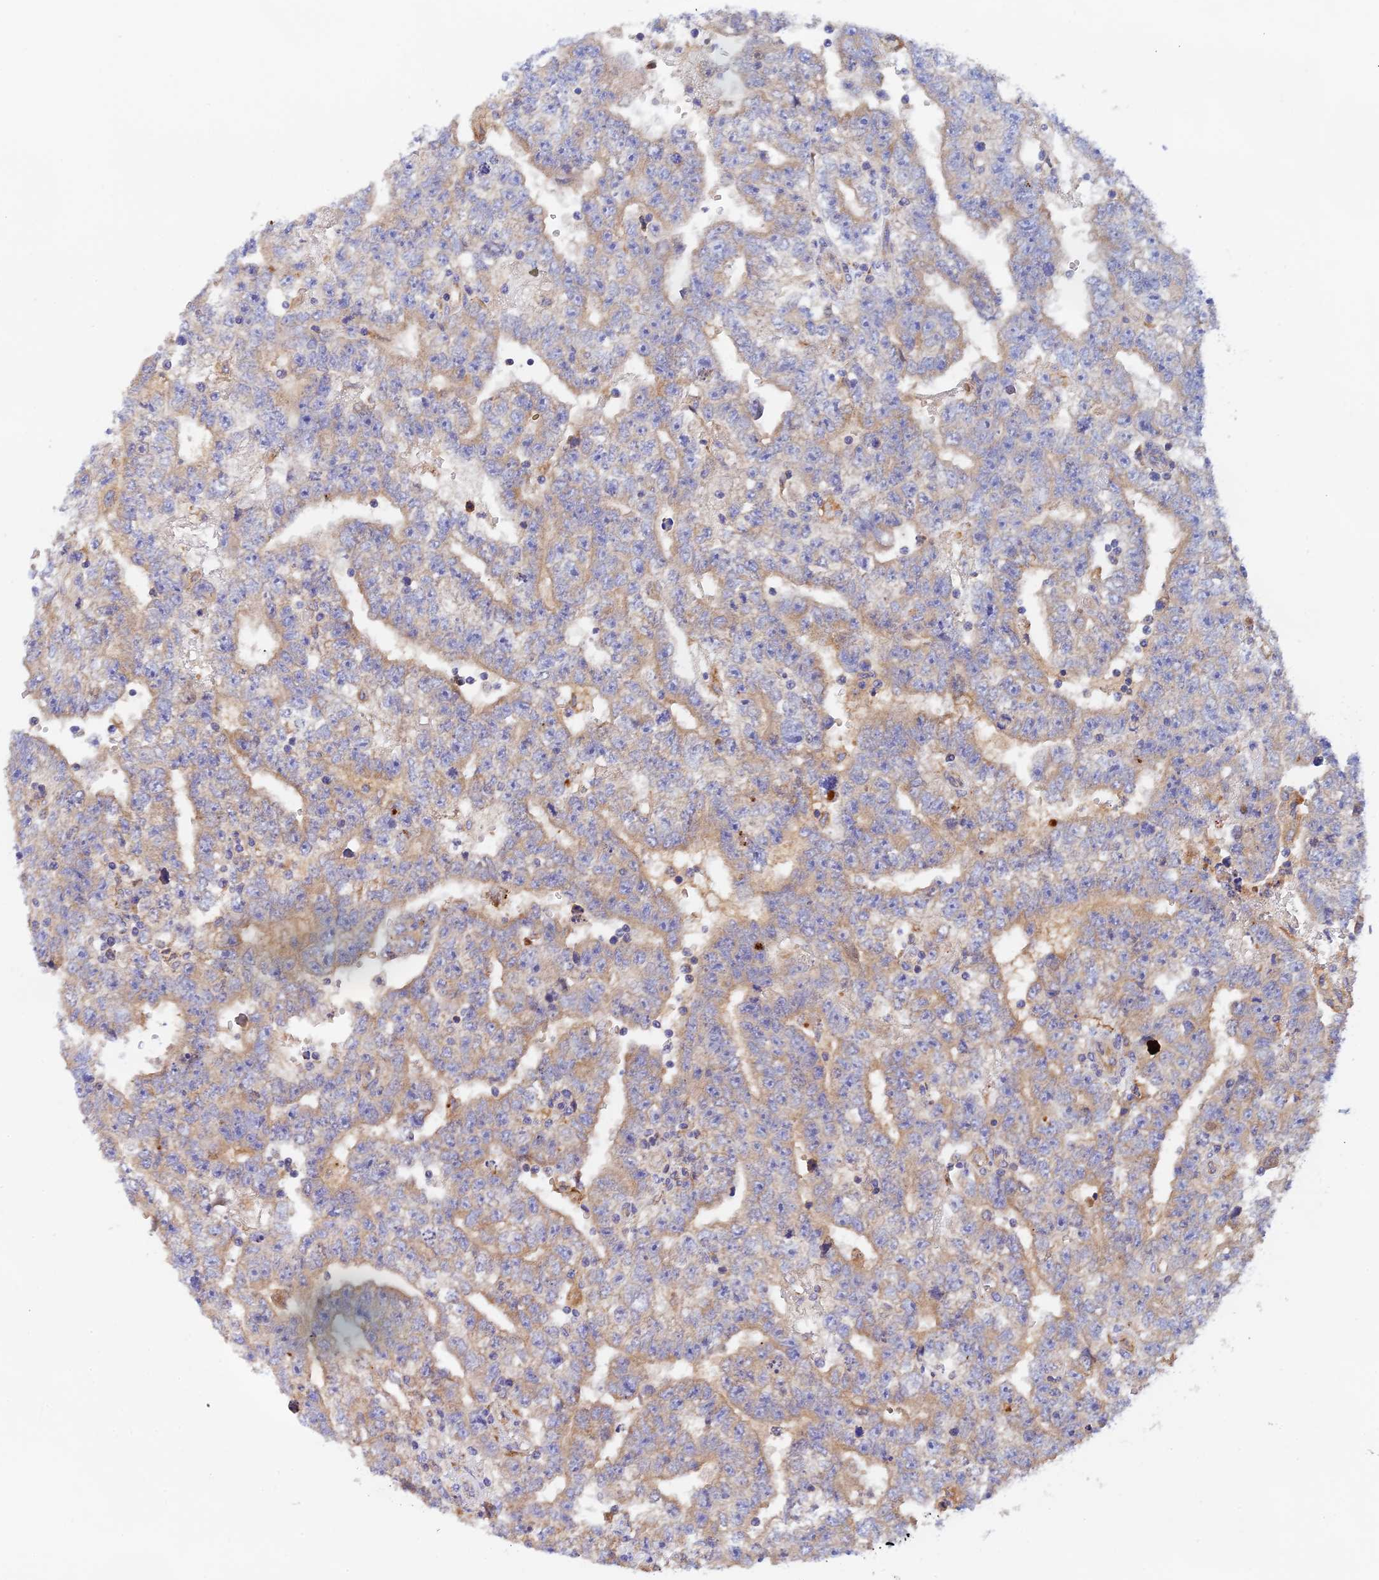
{"staining": {"intensity": "weak", "quantity": "25%-75%", "location": "cytoplasmic/membranous"}, "tissue": "testis cancer", "cell_type": "Tumor cells", "image_type": "cancer", "snomed": [{"axis": "morphology", "description": "Carcinoma, Embryonal, NOS"}, {"axis": "topography", "description": "Testis"}], "caption": "Immunohistochemistry photomicrograph of human testis cancer (embryonal carcinoma) stained for a protein (brown), which demonstrates low levels of weak cytoplasmic/membranous positivity in approximately 25%-75% of tumor cells.", "gene": "RANBP6", "patient": {"sex": "male", "age": 25}}